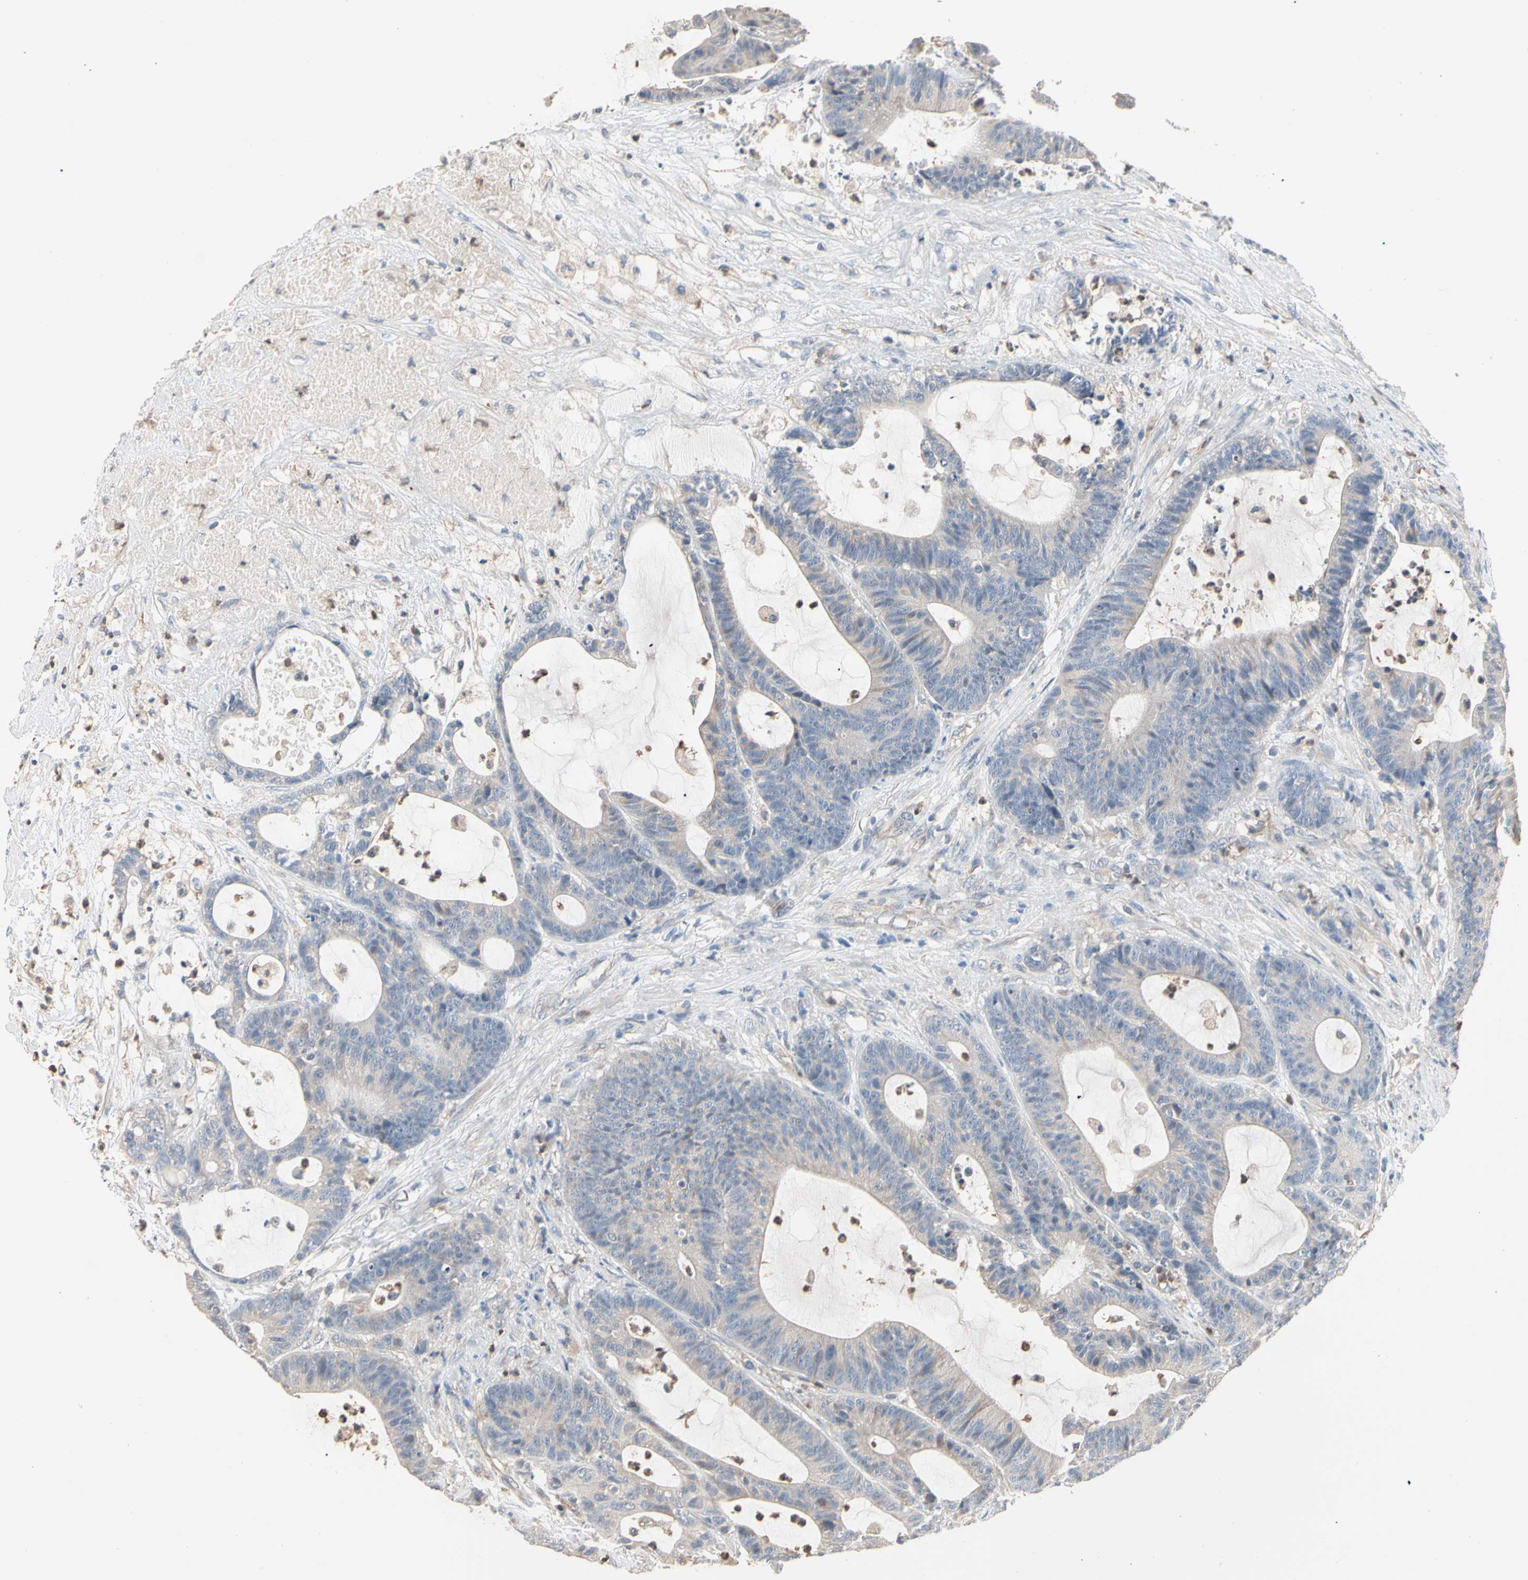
{"staining": {"intensity": "negative", "quantity": "none", "location": "none"}, "tissue": "colorectal cancer", "cell_type": "Tumor cells", "image_type": "cancer", "snomed": [{"axis": "morphology", "description": "Adenocarcinoma, NOS"}, {"axis": "topography", "description": "Colon"}], "caption": "Micrograph shows no protein staining in tumor cells of colorectal cancer tissue. The staining was performed using DAB to visualize the protein expression in brown, while the nuclei were stained in blue with hematoxylin (Magnification: 20x).", "gene": "BBOX1", "patient": {"sex": "female", "age": 84}}